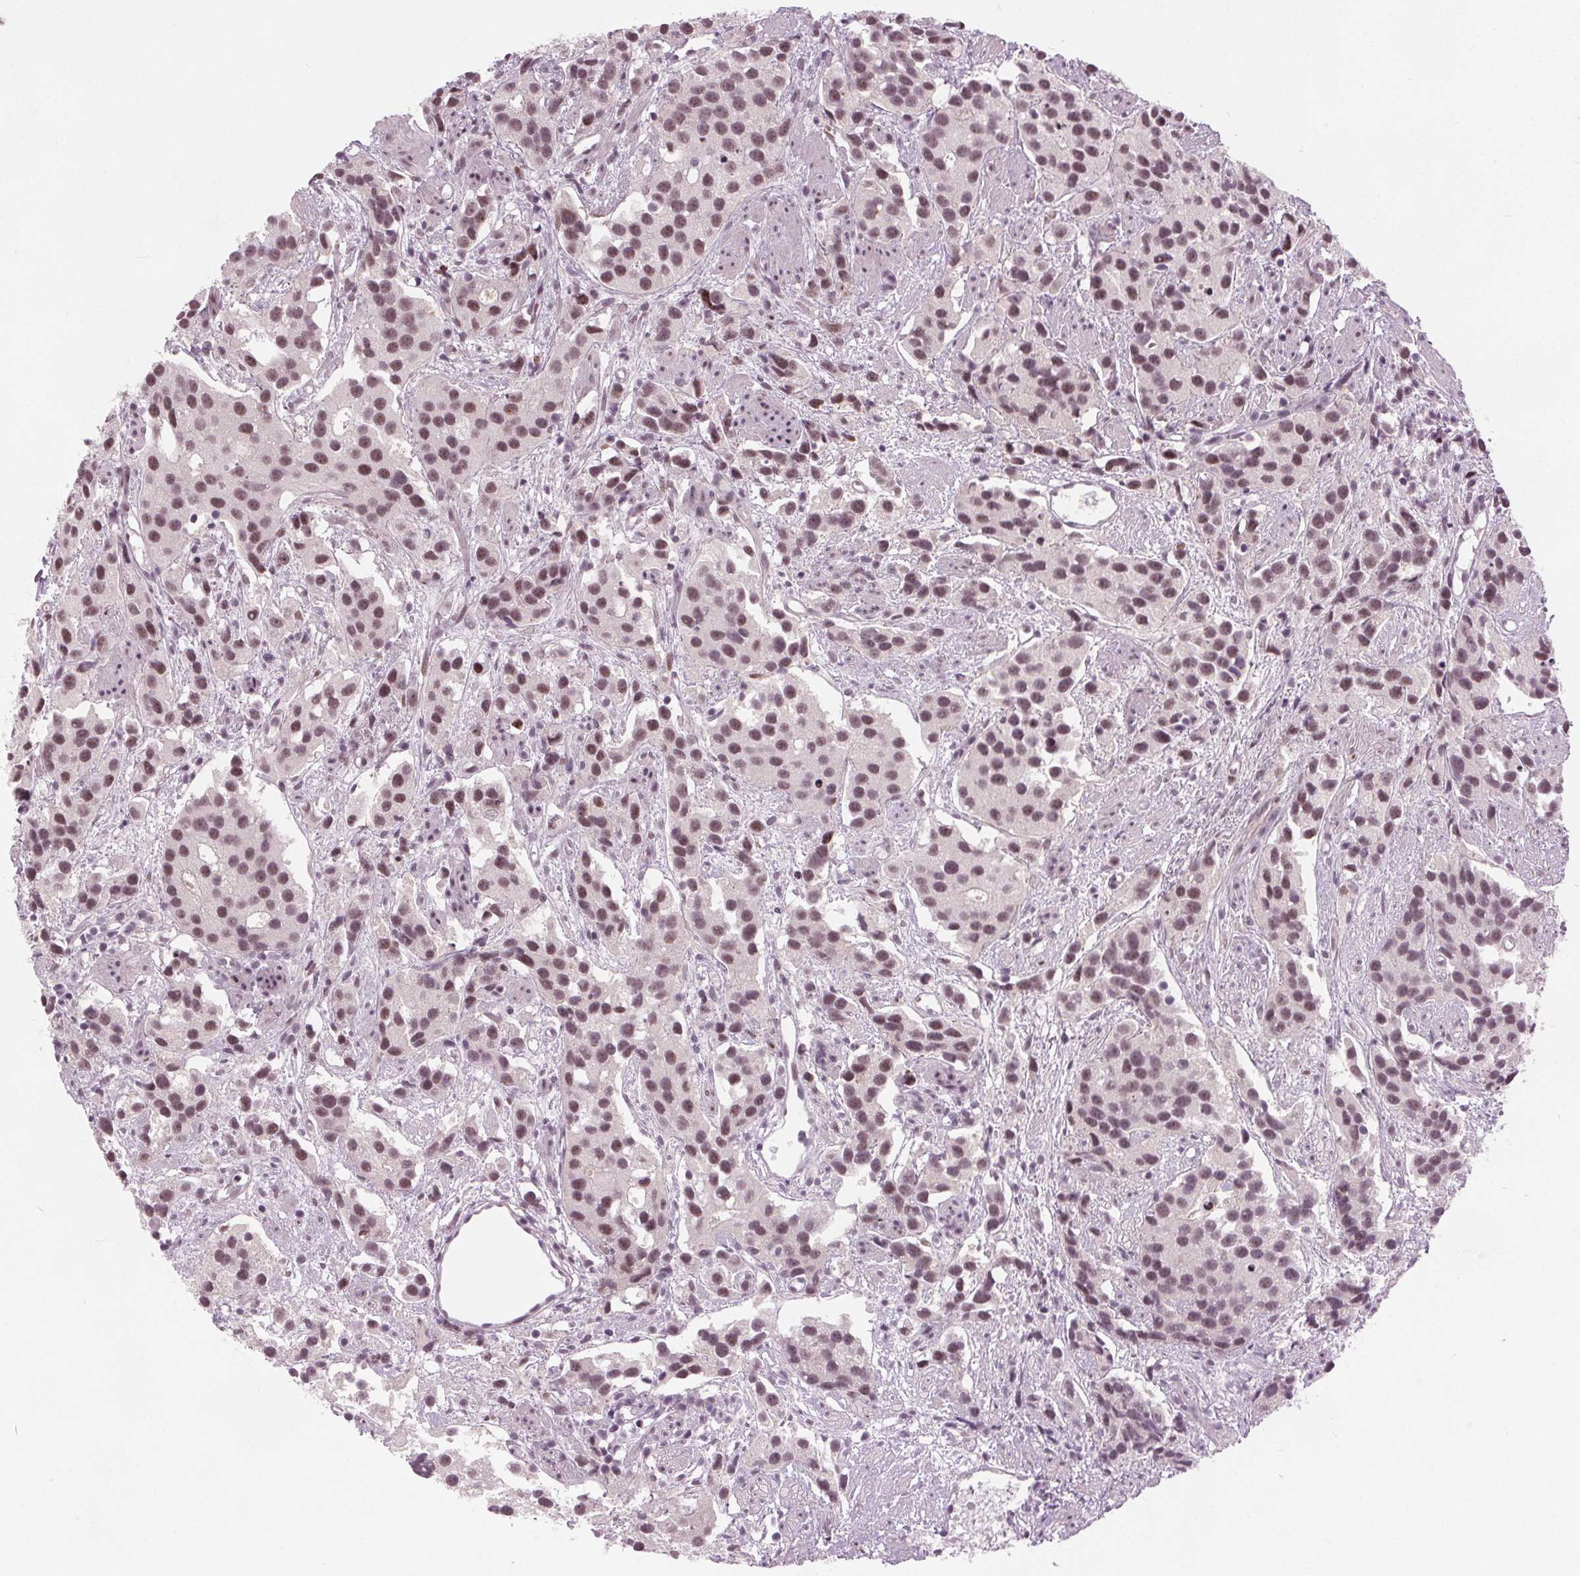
{"staining": {"intensity": "moderate", "quantity": ">75%", "location": "nuclear"}, "tissue": "prostate cancer", "cell_type": "Tumor cells", "image_type": "cancer", "snomed": [{"axis": "morphology", "description": "Adenocarcinoma, High grade"}, {"axis": "topography", "description": "Prostate"}], "caption": "Immunohistochemical staining of human prostate cancer demonstrates medium levels of moderate nuclear protein staining in about >75% of tumor cells.", "gene": "TTC34", "patient": {"sex": "male", "age": 68}}